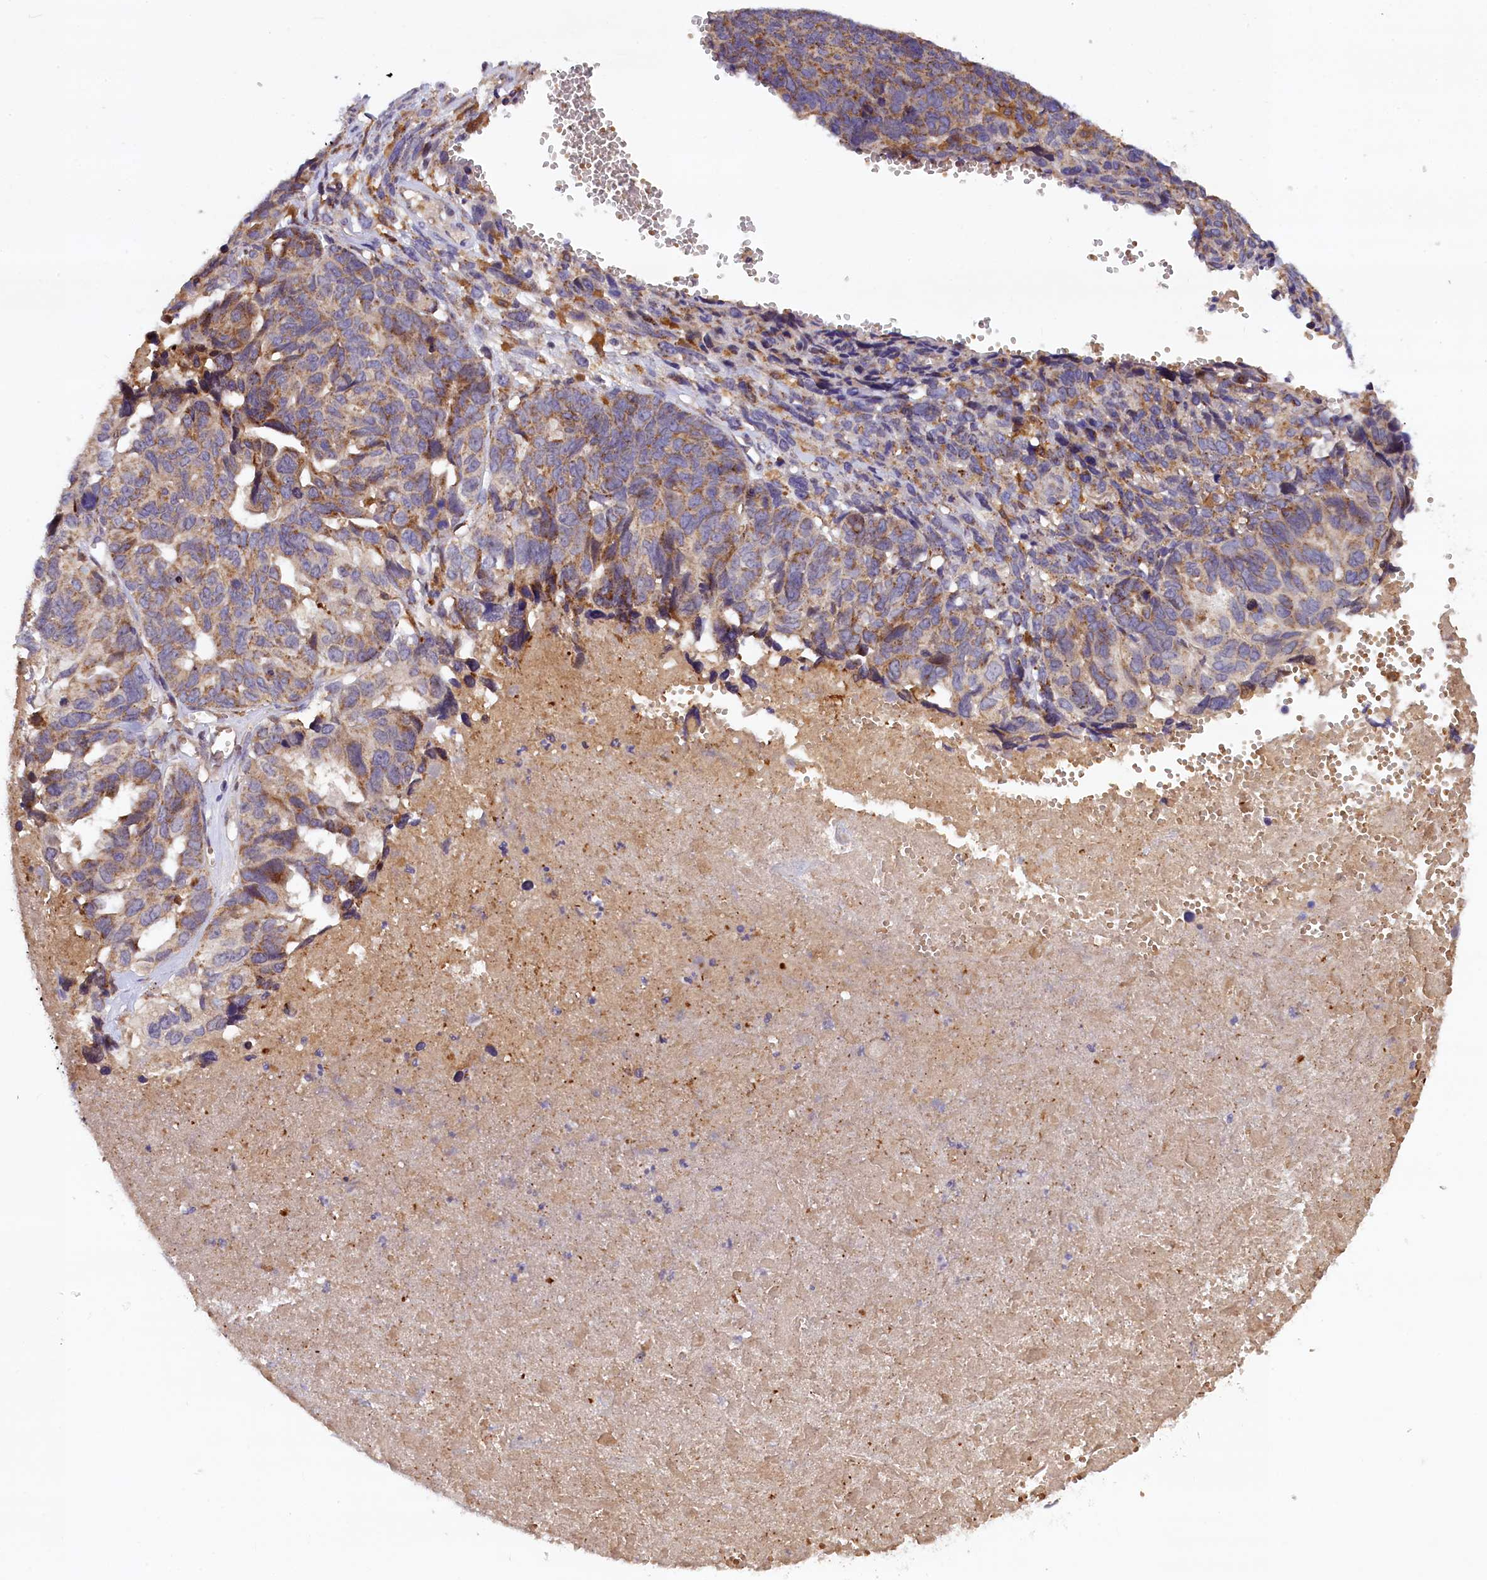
{"staining": {"intensity": "moderate", "quantity": ">75%", "location": "cytoplasmic/membranous"}, "tissue": "ovarian cancer", "cell_type": "Tumor cells", "image_type": "cancer", "snomed": [{"axis": "morphology", "description": "Cystadenocarcinoma, serous, NOS"}, {"axis": "topography", "description": "Ovary"}], "caption": "Brown immunohistochemical staining in human ovarian cancer reveals moderate cytoplasmic/membranous positivity in about >75% of tumor cells.", "gene": "NAIP", "patient": {"sex": "female", "age": 79}}